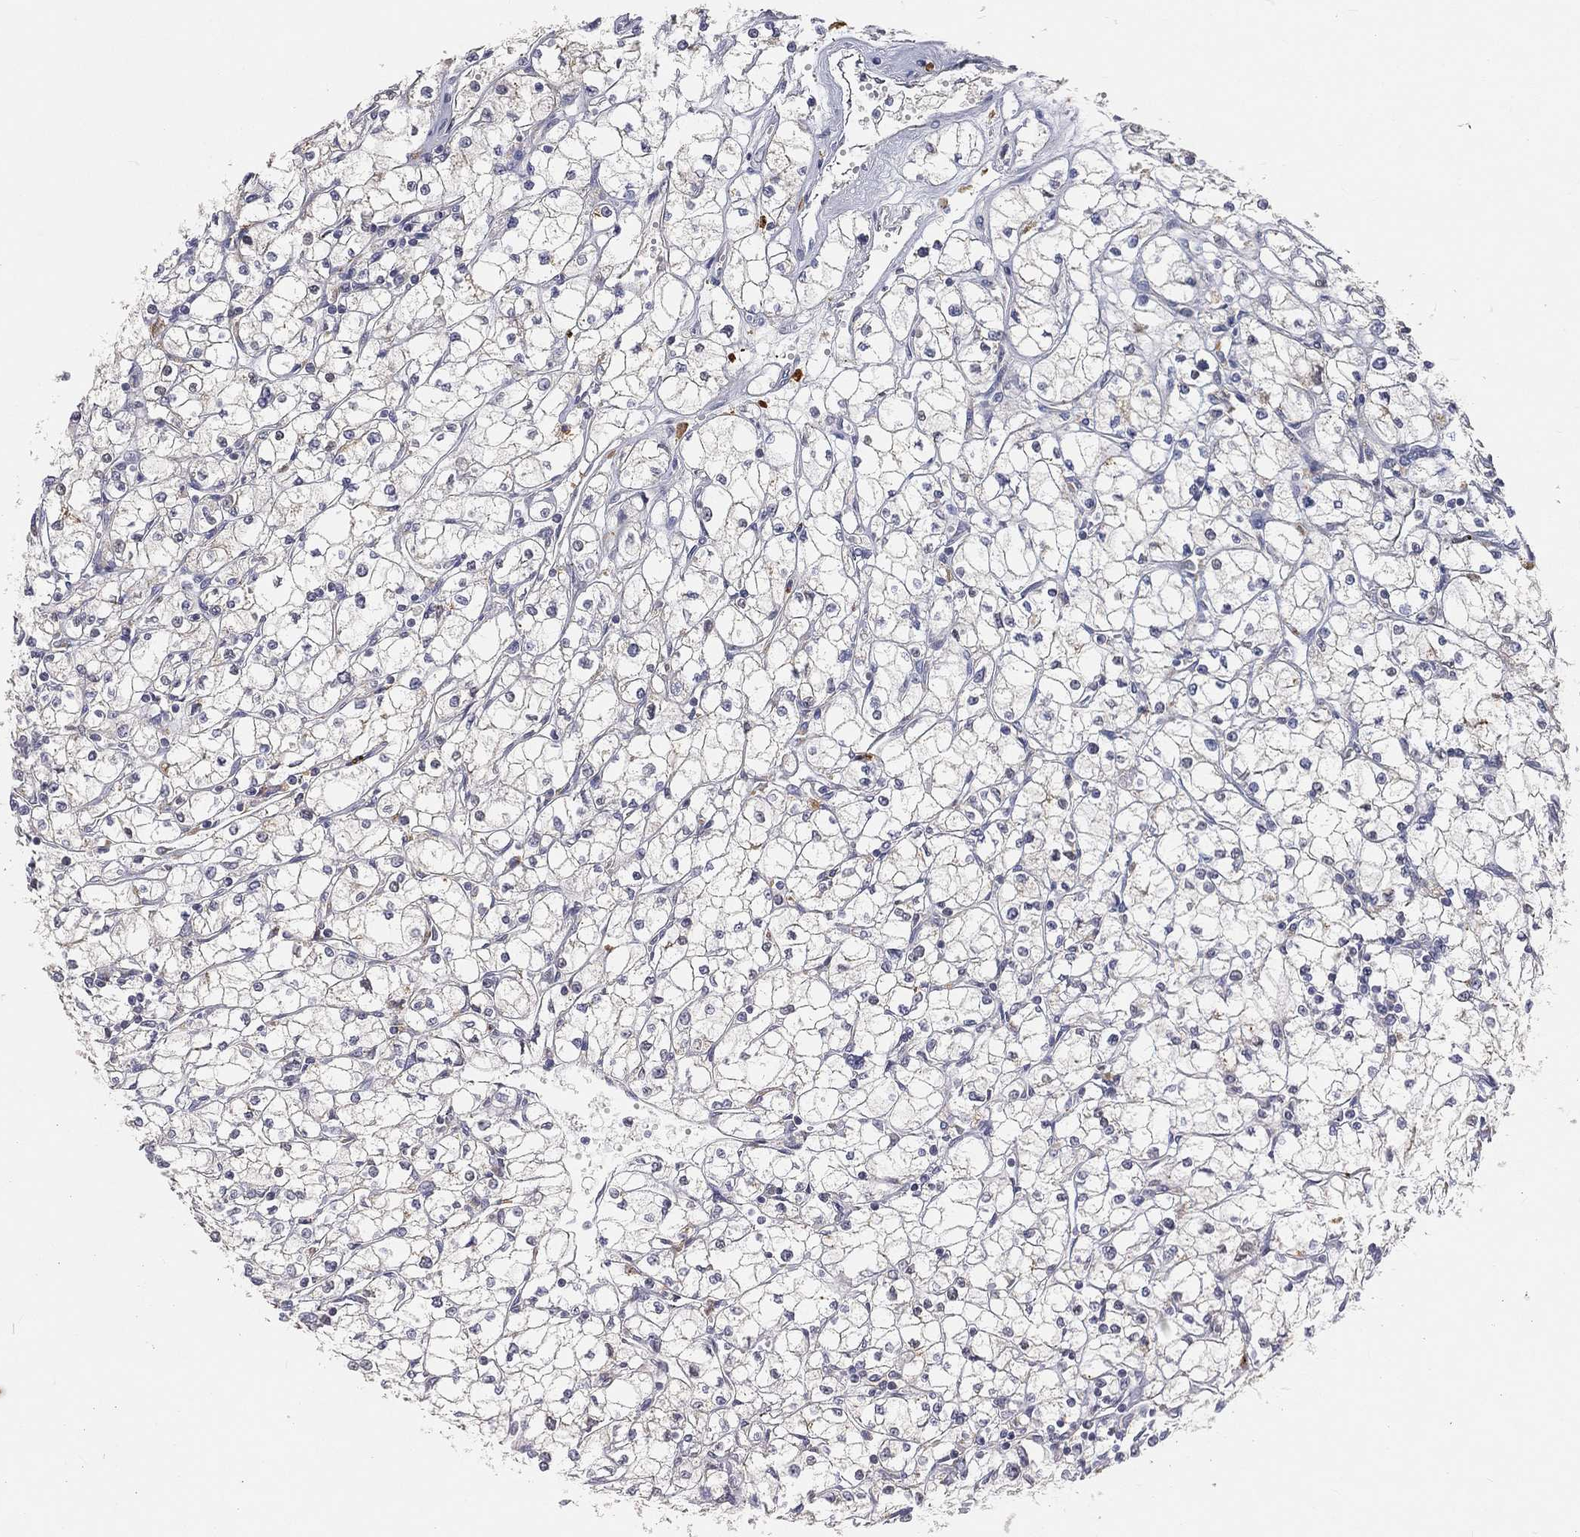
{"staining": {"intensity": "negative", "quantity": "none", "location": "none"}, "tissue": "renal cancer", "cell_type": "Tumor cells", "image_type": "cancer", "snomed": [{"axis": "morphology", "description": "Adenocarcinoma, NOS"}, {"axis": "topography", "description": "Kidney"}], "caption": "IHC image of human renal cancer (adenocarcinoma) stained for a protein (brown), which reveals no expression in tumor cells.", "gene": "CTSL", "patient": {"sex": "male", "age": 67}}